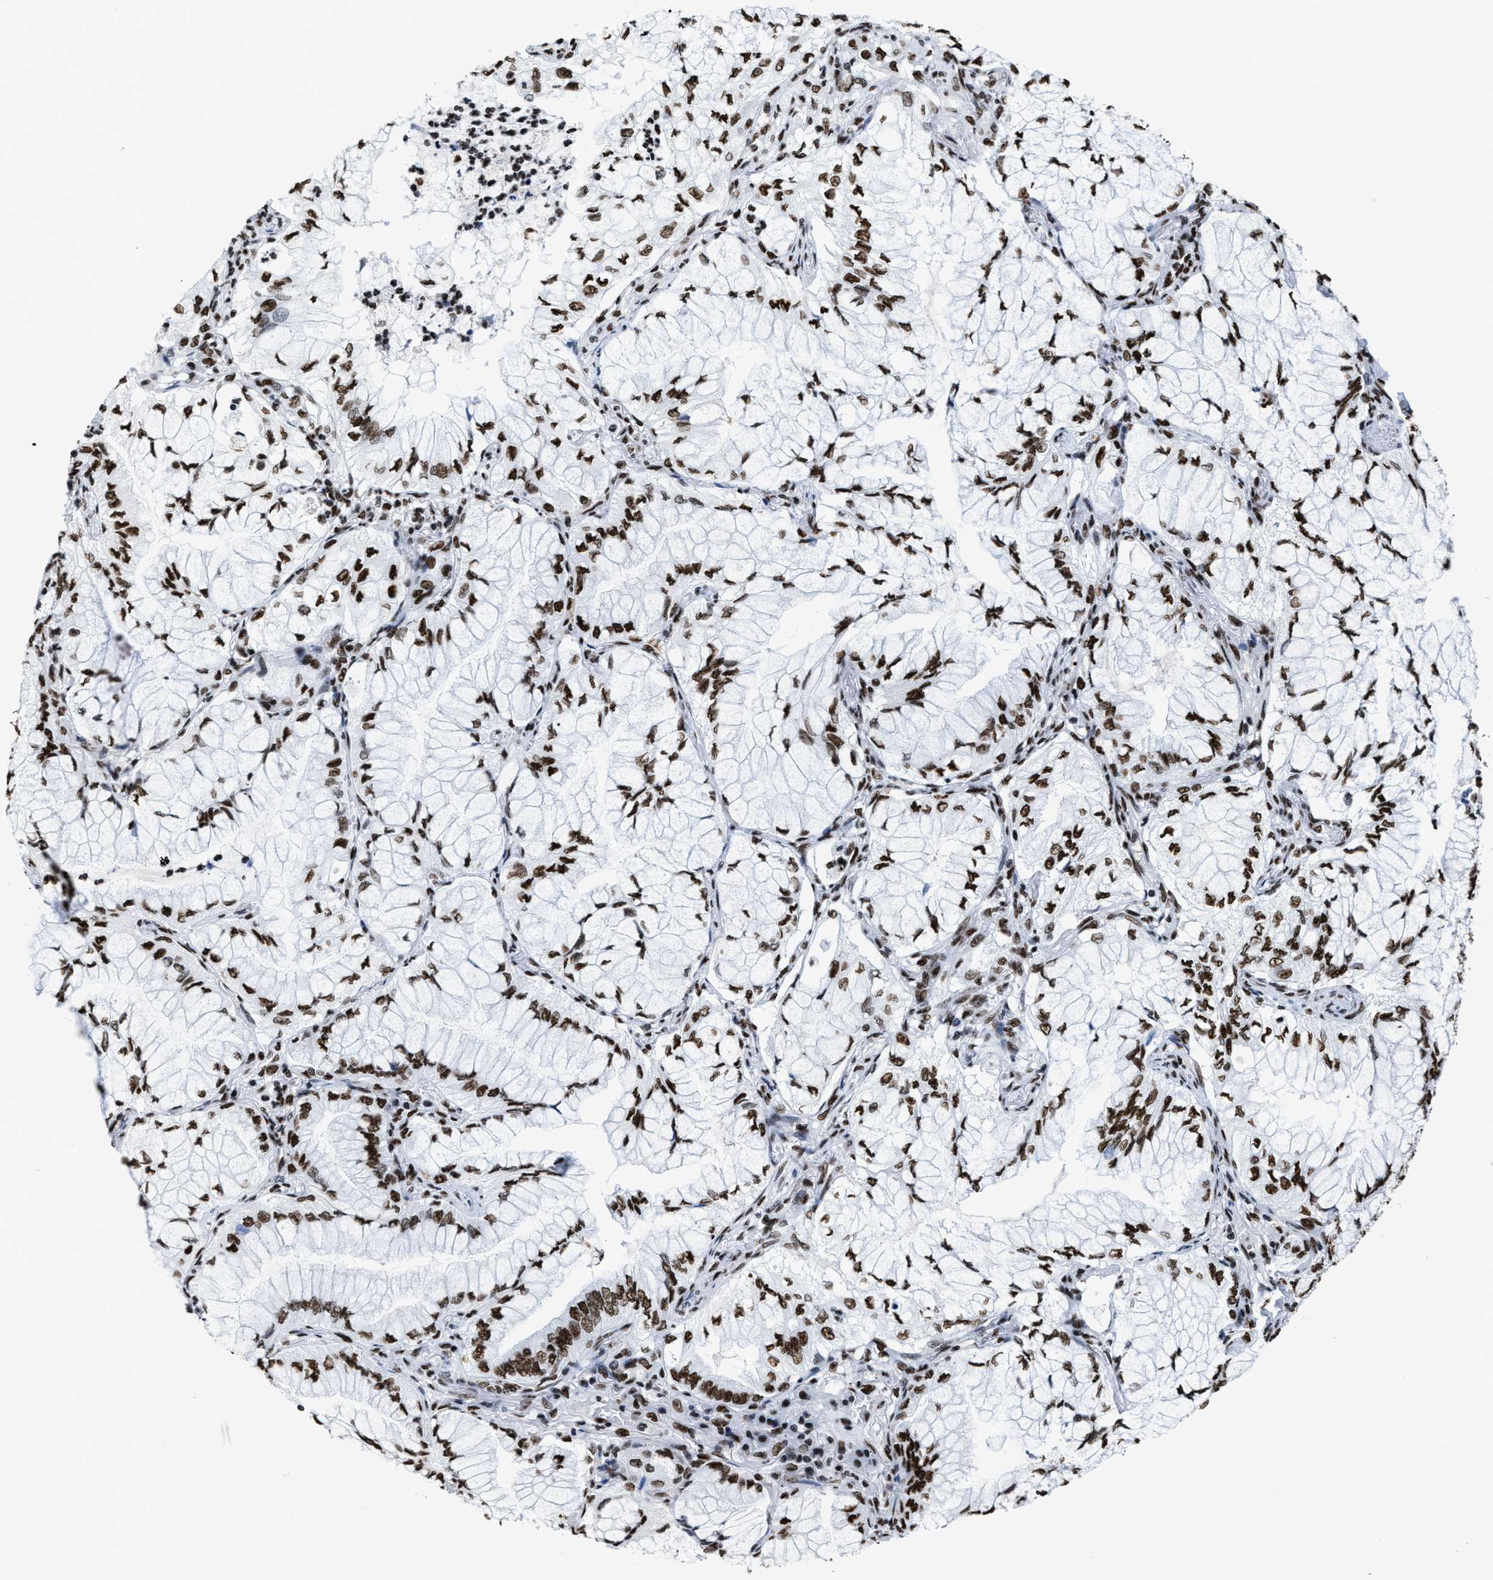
{"staining": {"intensity": "moderate", "quantity": ">75%", "location": "nuclear"}, "tissue": "lung cancer", "cell_type": "Tumor cells", "image_type": "cancer", "snomed": [{"axis": "morphology", "description": "Adenocarcinoma, NOS"}, {"axis": "topography", "description": "Lung"}], "caption": "A micrograph of adenocarcinoma (lung) stained for a protein demonstrates moderate nuclear brown staining in tumor cells. (brown staining indicates protein expression, while blue staining denotes nuclei).", "gene": "SMARCC2", "patient": {"sex": "female", "age": 70}}